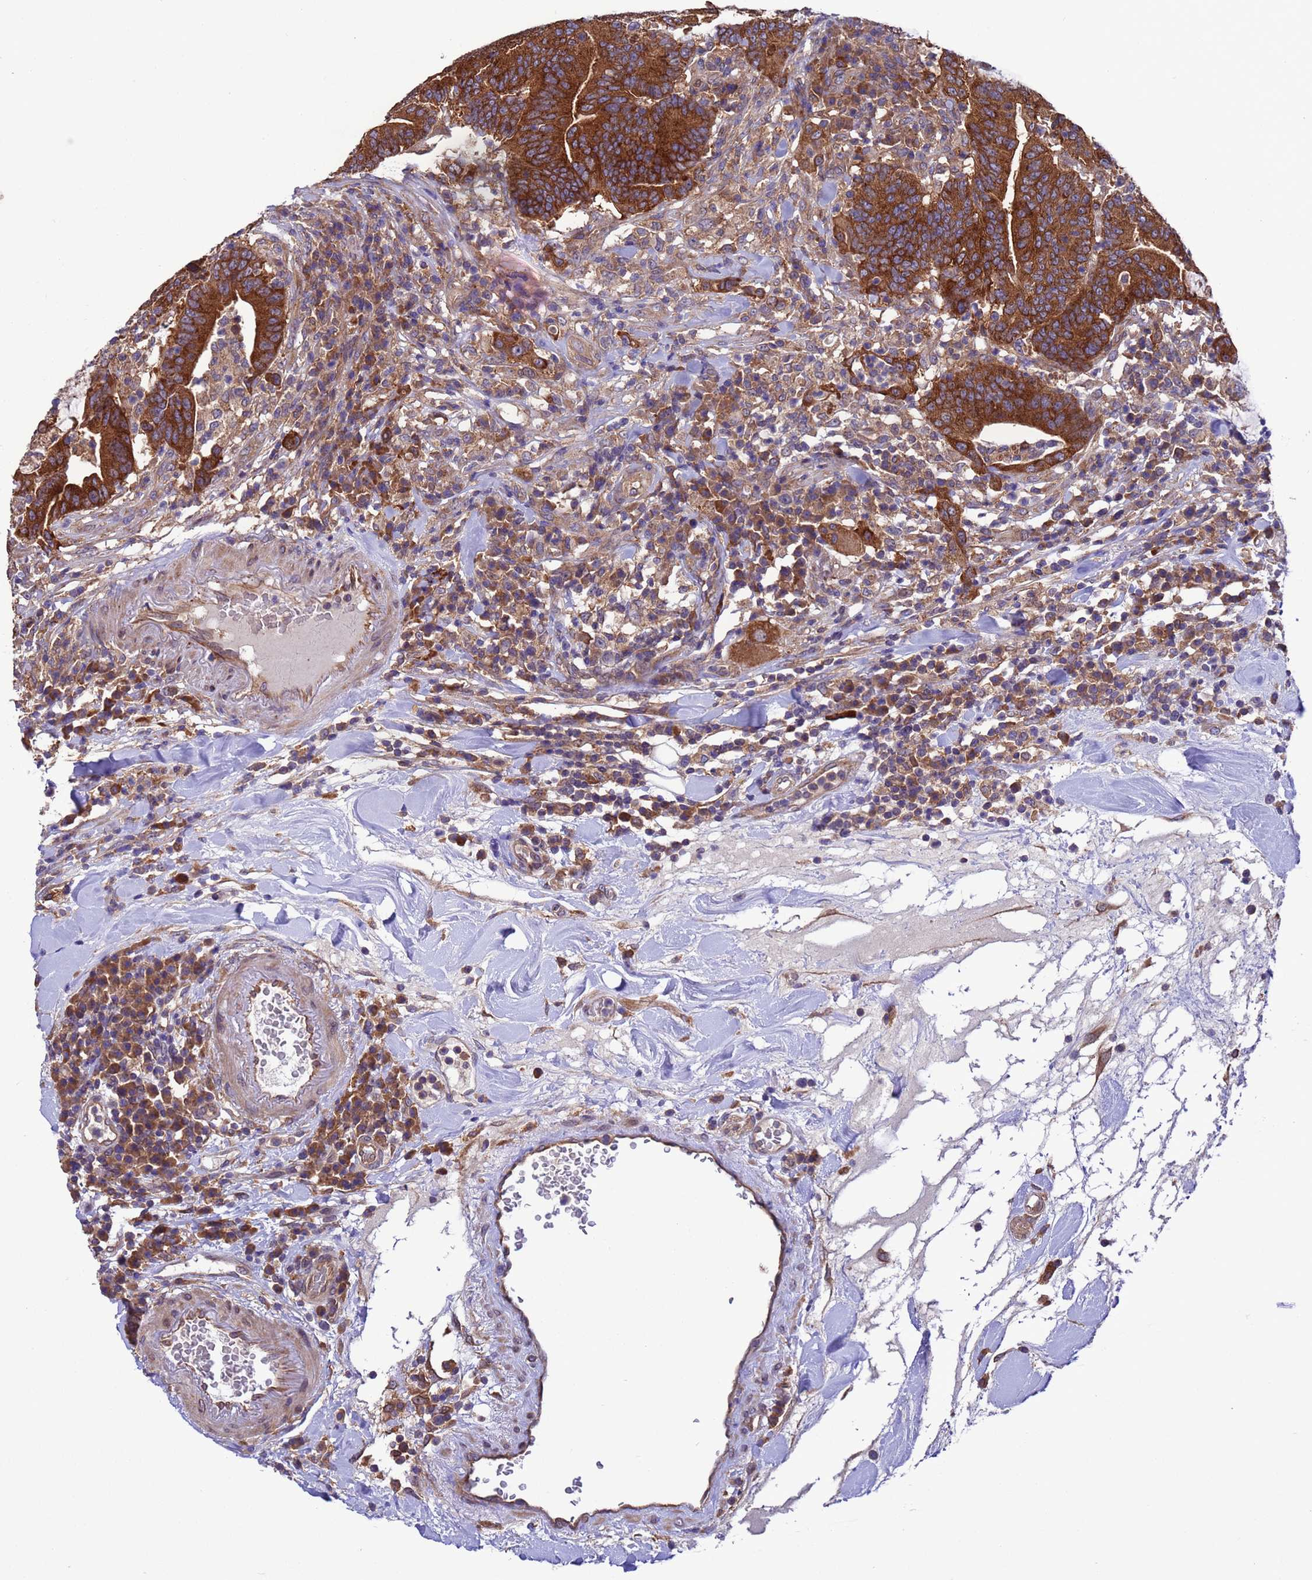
{"staining": {"intensity": "strong", "quantity": ">75%", "location": "cytoplasmic/membranous"}, "tissue": "colorectal cancer", "cell_type": "Tumor cells", "image_type": "cancer", "snomed": [{"axis": "morphology", "description": "Adenocarcinoma, NOS"}, {"axis": "topography", "description": "Colon"}], "caption": "This is an image of immunohistochemistry (IHC) staining of colorectal cancer (adenocarcinoma), which shows strong staining in the cytoplasmic/membranous of tumor cells.", "gene": "ARHGAP12", "patient": {"sex": "female", "age": 66}}